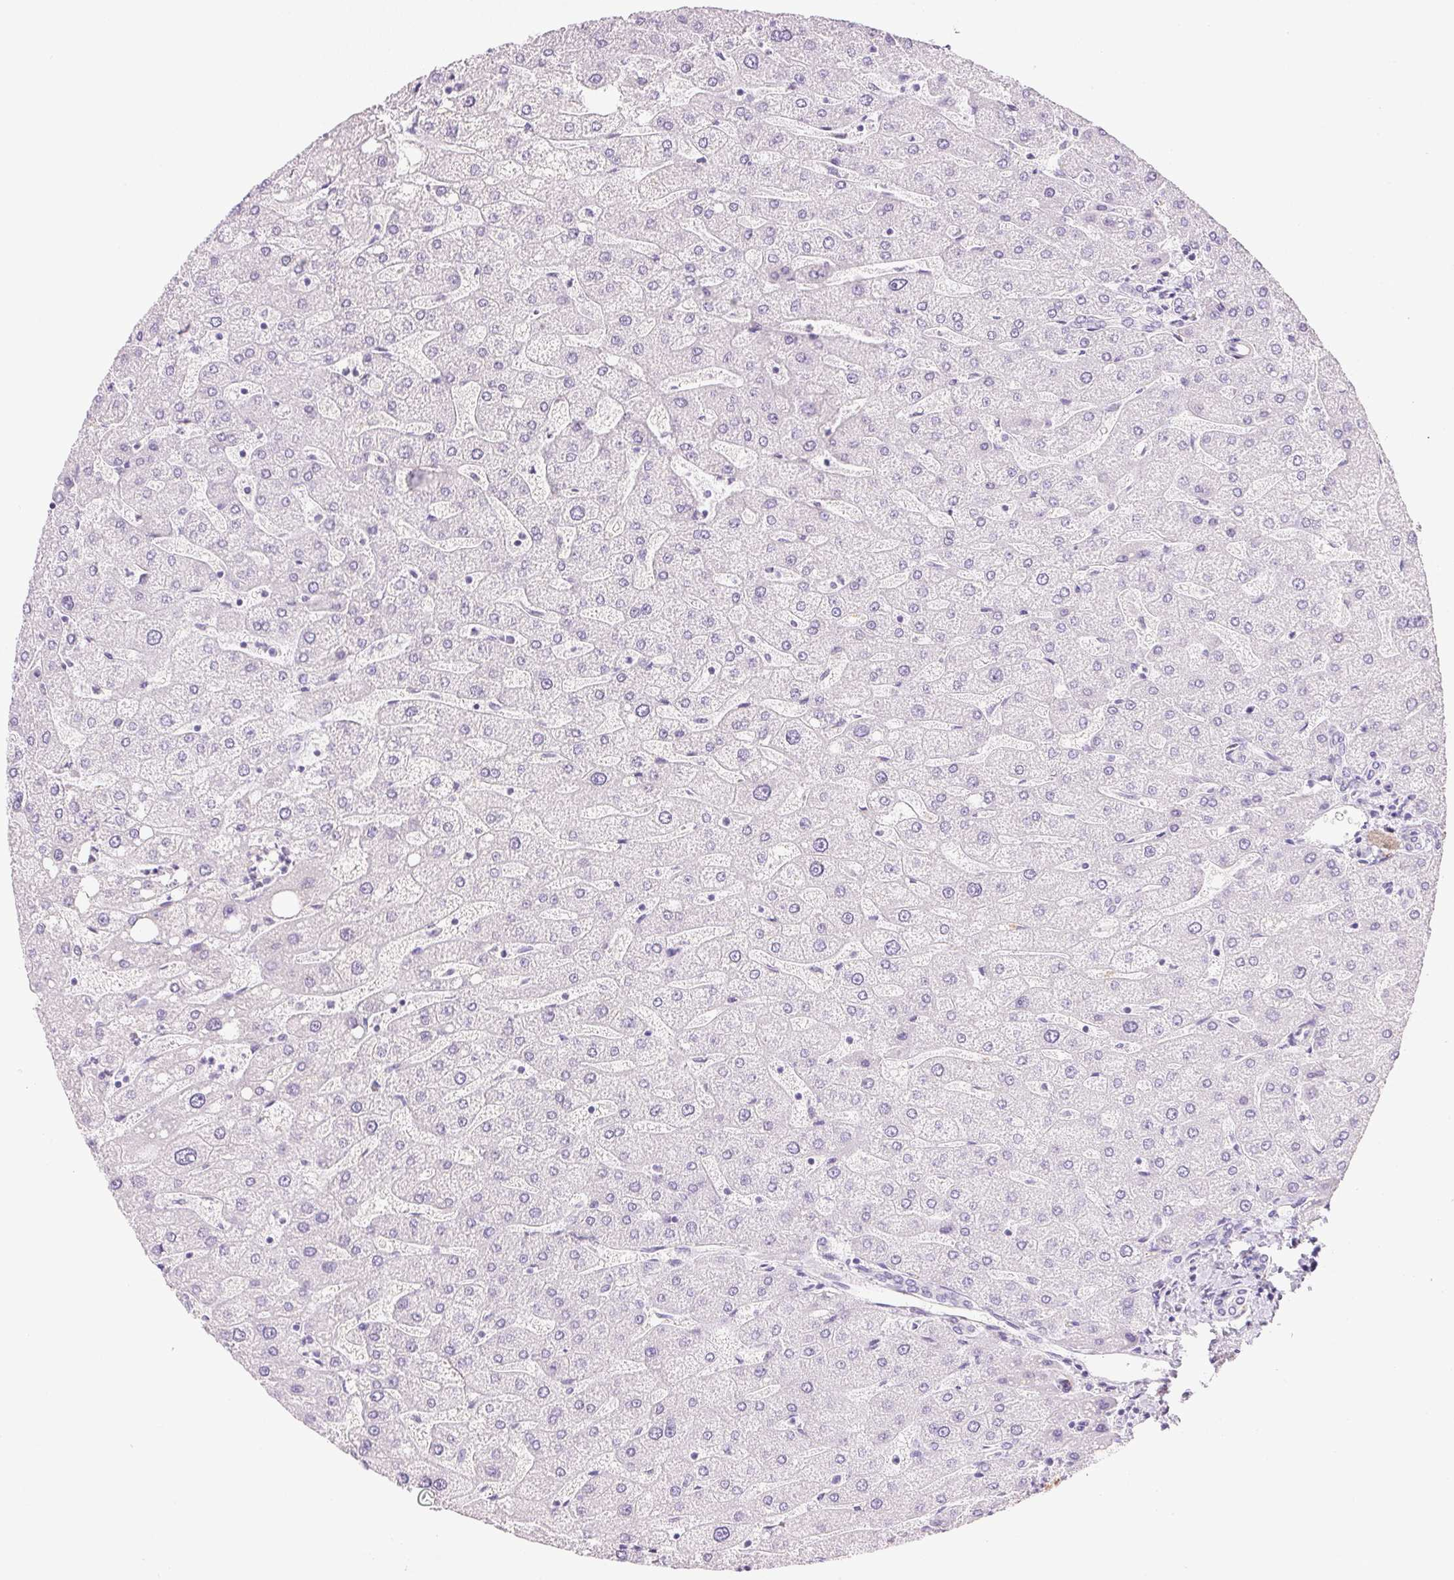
{"staining": {"intensity": "negative", "quantity": "none", "location": "none"}, "tissue": "liver", "cell_type": "Cholangiocytes", "image_type": "normal", "snomed": [{"axis": "morphology", "description": "Normal tissue, NOS"}, {"axis": "topography", "description": "Liver"}], "caption": "High power microscopy photomicrograph of an immunohistochemistry (IHC) micrograph of unremarkable liver, revealing no significant positivity in cholangiocytes.", "gene": "KCNE2", "patient": {"sex": "male", "age": 67}}